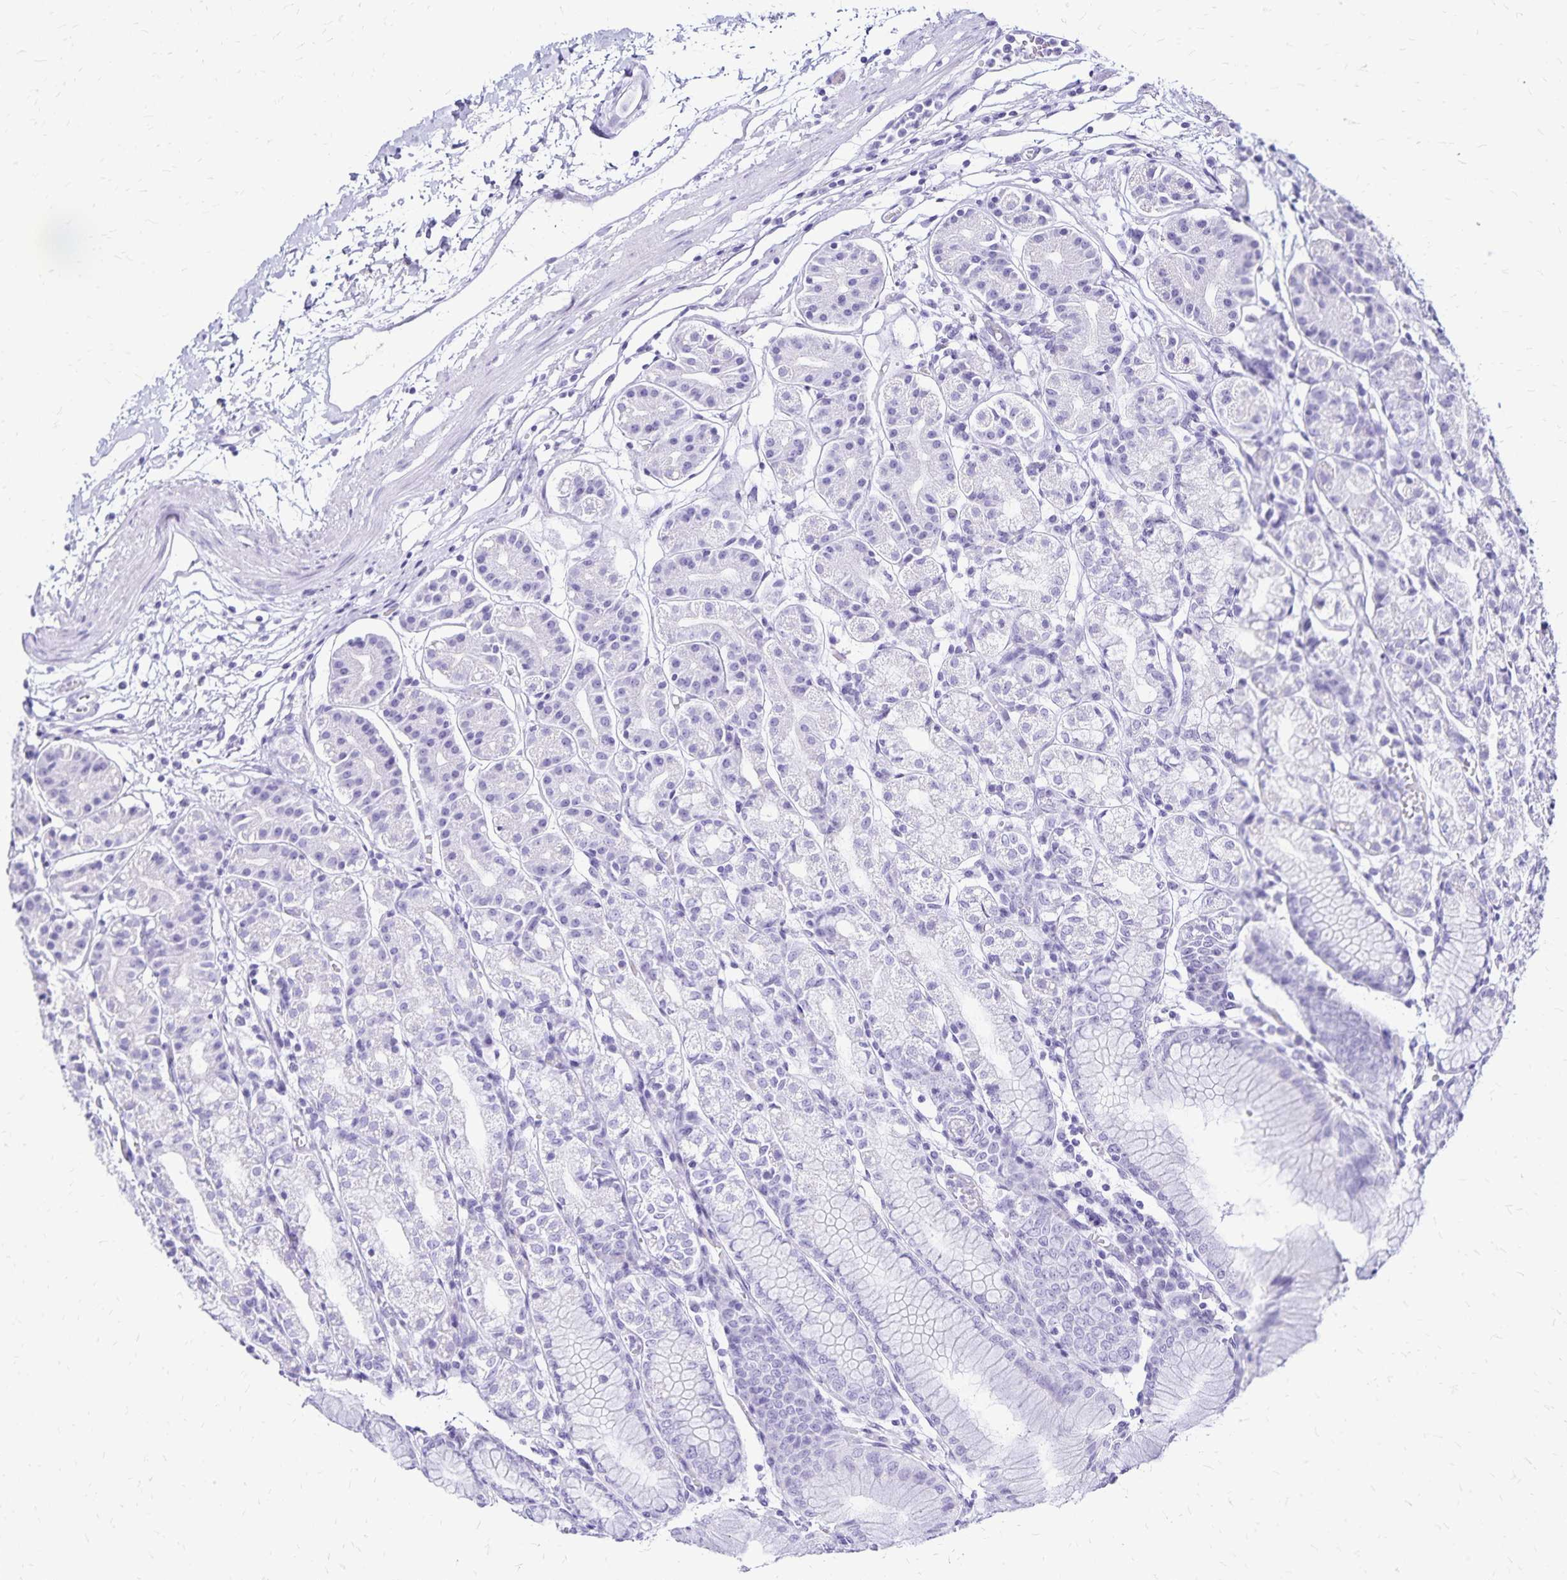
{"staining": {"intensity": "negative", "quantity": "none", "location": "none"}, "tissue": "stomach", "cell_type": "Glandular cells", "image_type": "normal", "snomed": [{"axis": "morphology", "description": "Normal tissue, NOS"}, {"axis": "topography", "description": "Stomach"}], "caption": "A high-resolution micrograph shows immunohistochemistry (IHC) staining of benign stomach, which displays no significant staining in glandular cells.", "gene": "LIN28B", "patient": {"sex": "female", "age": 57}}